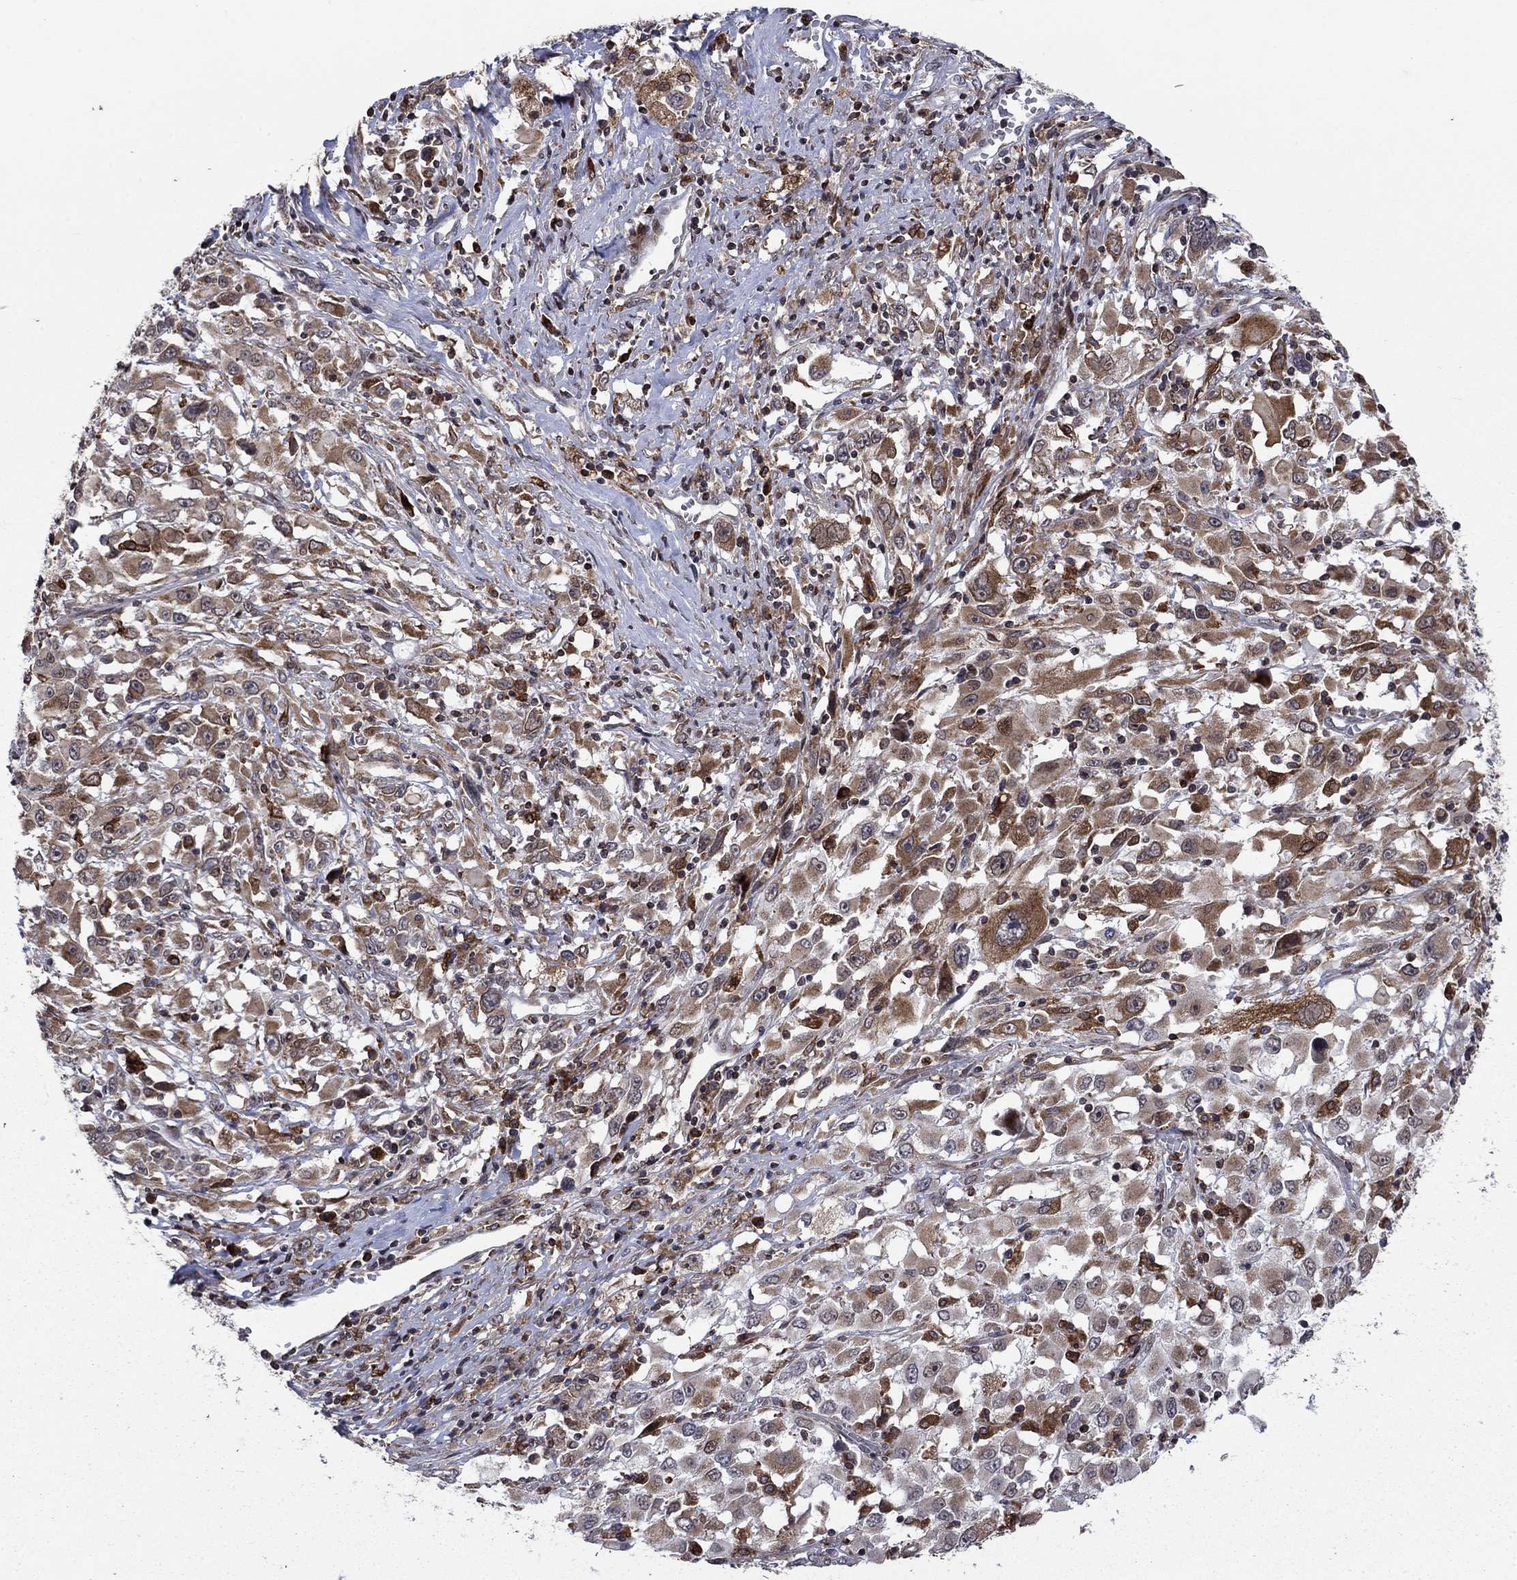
{"staining": {"intensity": "moderate", "quantity": "25%-75%", "location": "cytoplasmic/membranous"}, "tissue": "melanoma", "cell_type": "Tumor cells", "image_type": "cancer", "snomed": [{"axis": "morphology", "description": "Malignant melanoma, Metastatic site"}, {"axis": "topography", "description": "Soft tissue"}], "caption": "Tumor cells display moderate cytoplasmic/membranous staining in about 25%-75% of cells in malignant melanoma (metastatic site).", "gene": "DHRS7", "patient": {"sex": "male", "age": 50}}